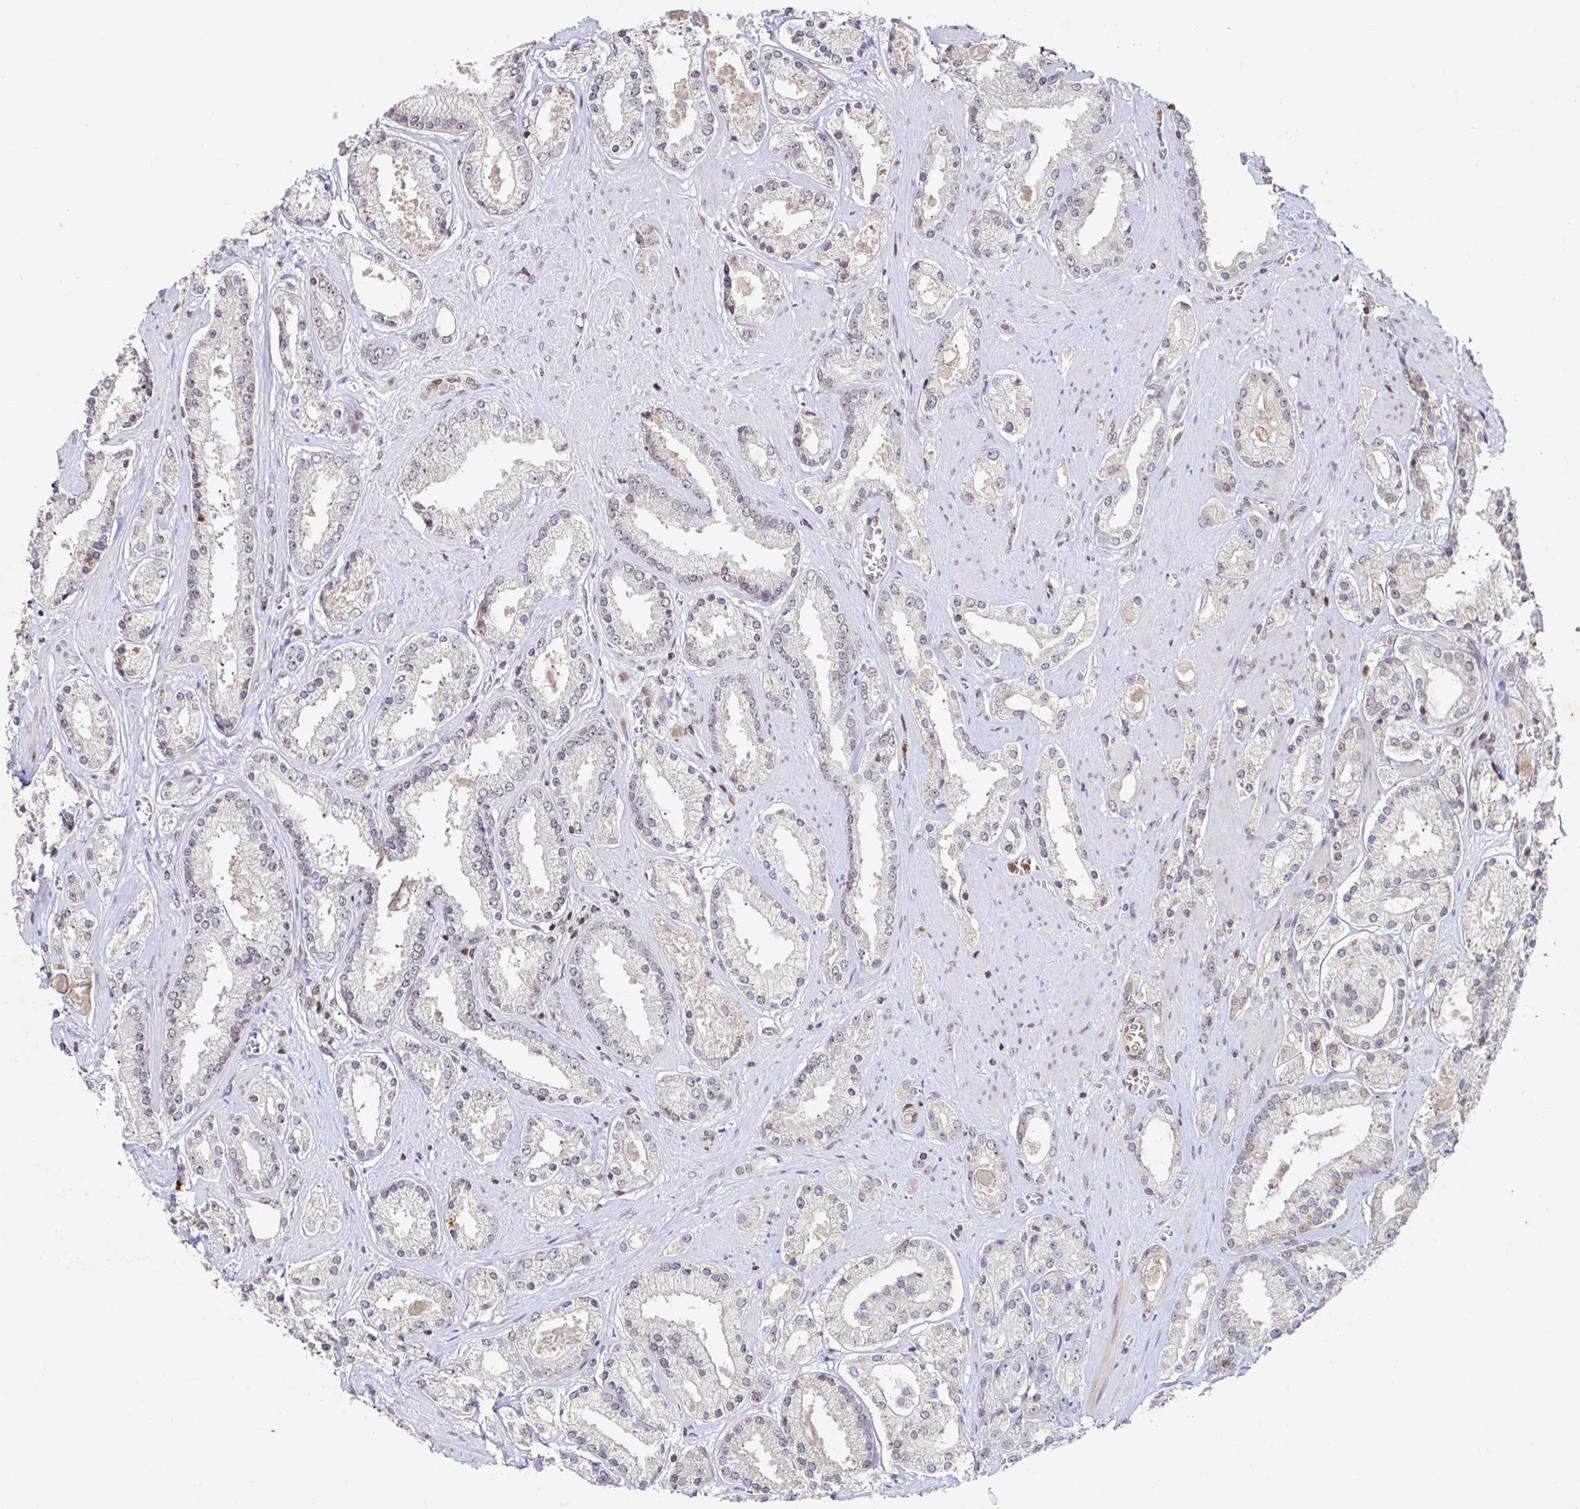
{"staining": {"intensity": "weak", "quantity": "<25%", "location": "nuclear"}, "tissue": "prostate cancer", "cell_type": "Tumor cells", "image_type": "cancer", "snomed": [{"axis": "morphology", "description": "Adenocarcinoma, High grade"}, {"axis": "topography", "description": "Prostate"}], "caption": "This is an immunohistochemistry (IHC) micrograph of human prostate cancer (adenocarcinoma (high-grade)). There is no positivity in tumor cells.", "gene": "C19orf53", "patient": {"sex": "male", "age": 67}}